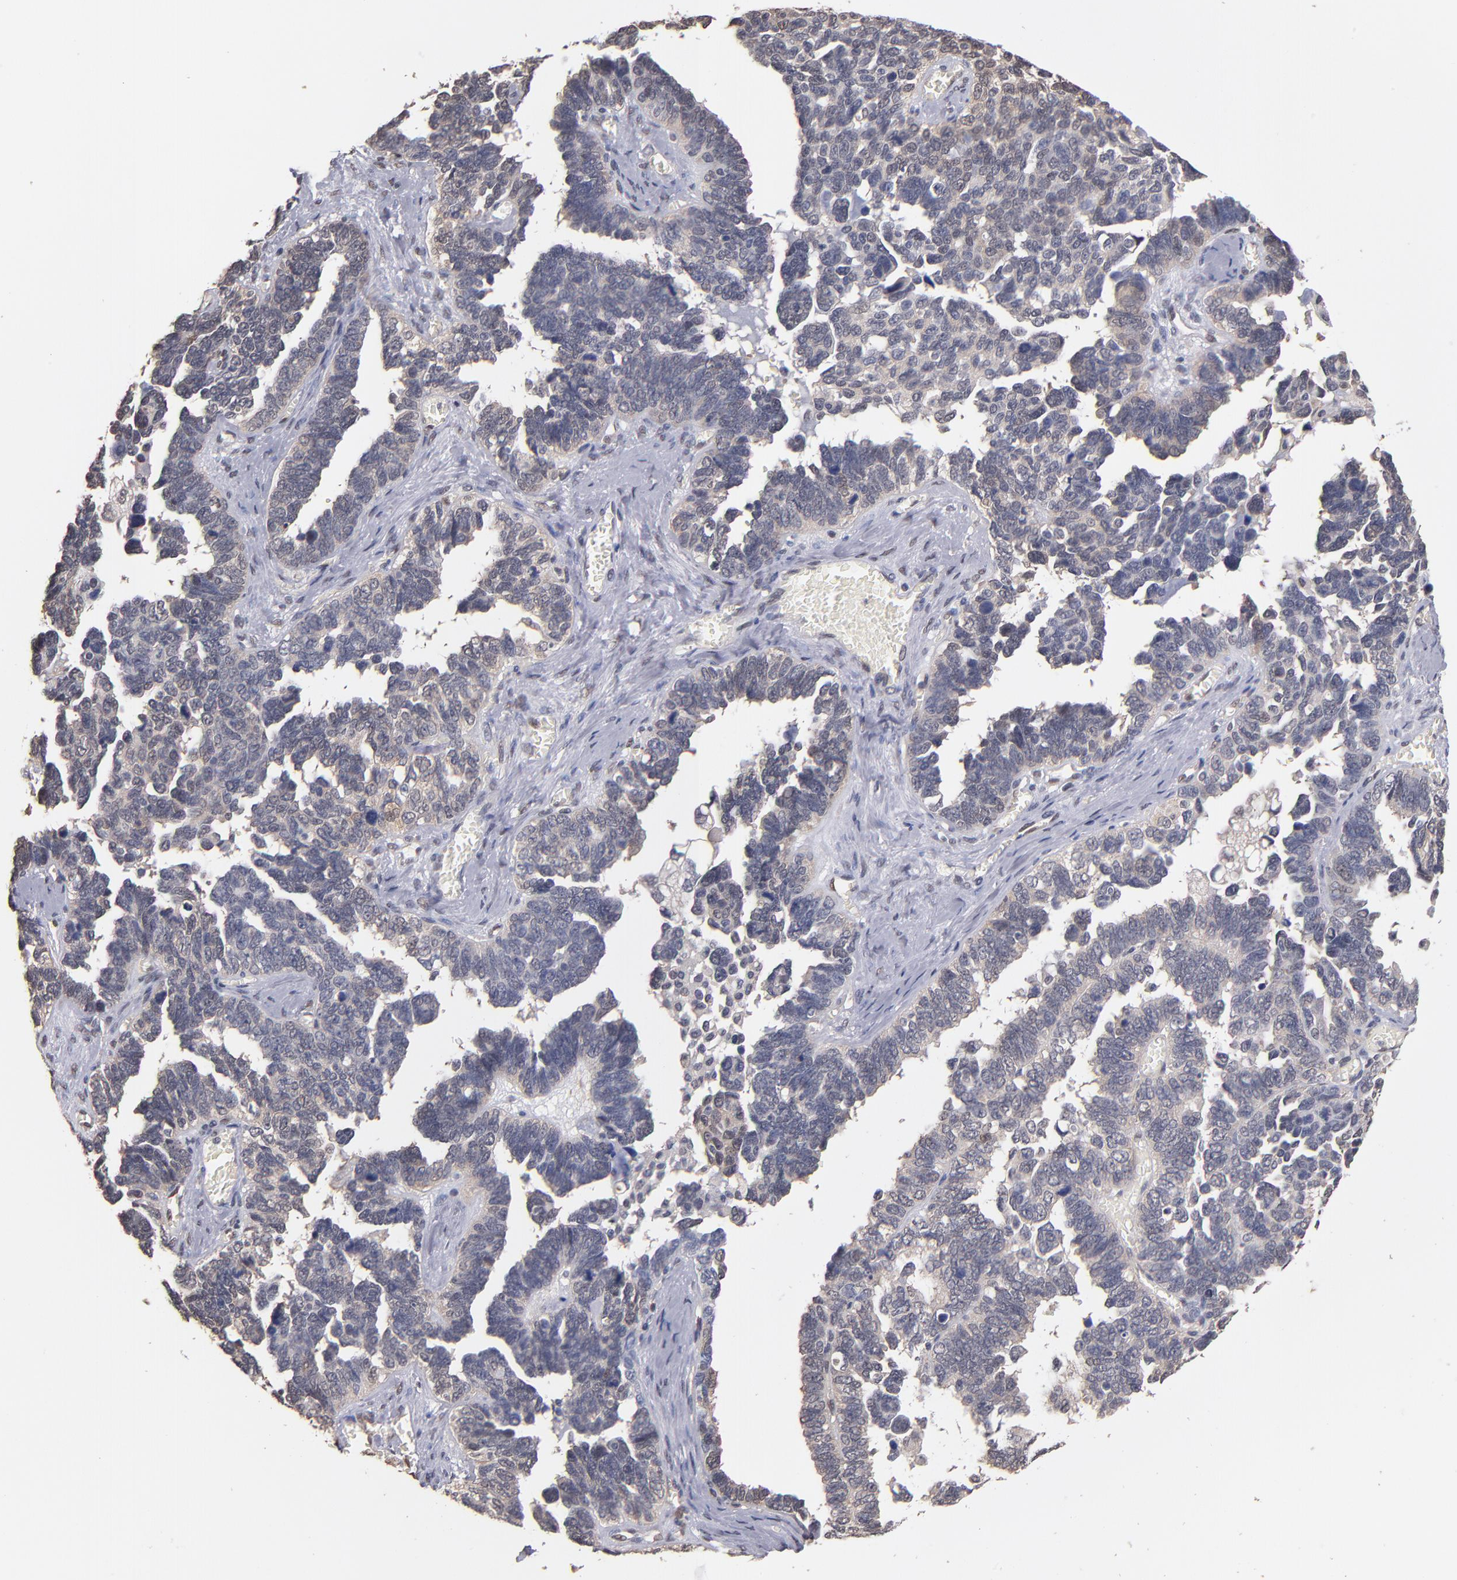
{"staining": {"intensity": "weak", "quantity": "25%-75%", "location": "cytoplasmic/membranous,nuclear"}, "tissue": "ovarian cancer", "cell_type": "Tumor cells", "image_type": "cancer", "snomed": [{"axis": "morphology", "description": "Cystadenocarcinoma, serous, NOS"}, {"axis": "topography", "description": "Ovary"}], "caption": "Brown immunohistochemical staining in human ovarian cancer (serous cystadenocarcinoma) reveals weak cytoplasmic/membranous and nuclear expression in about 25%-75% of tumor cells.", "gene": "PSMD10", "patient": {"sex": "female", "age": 69}}